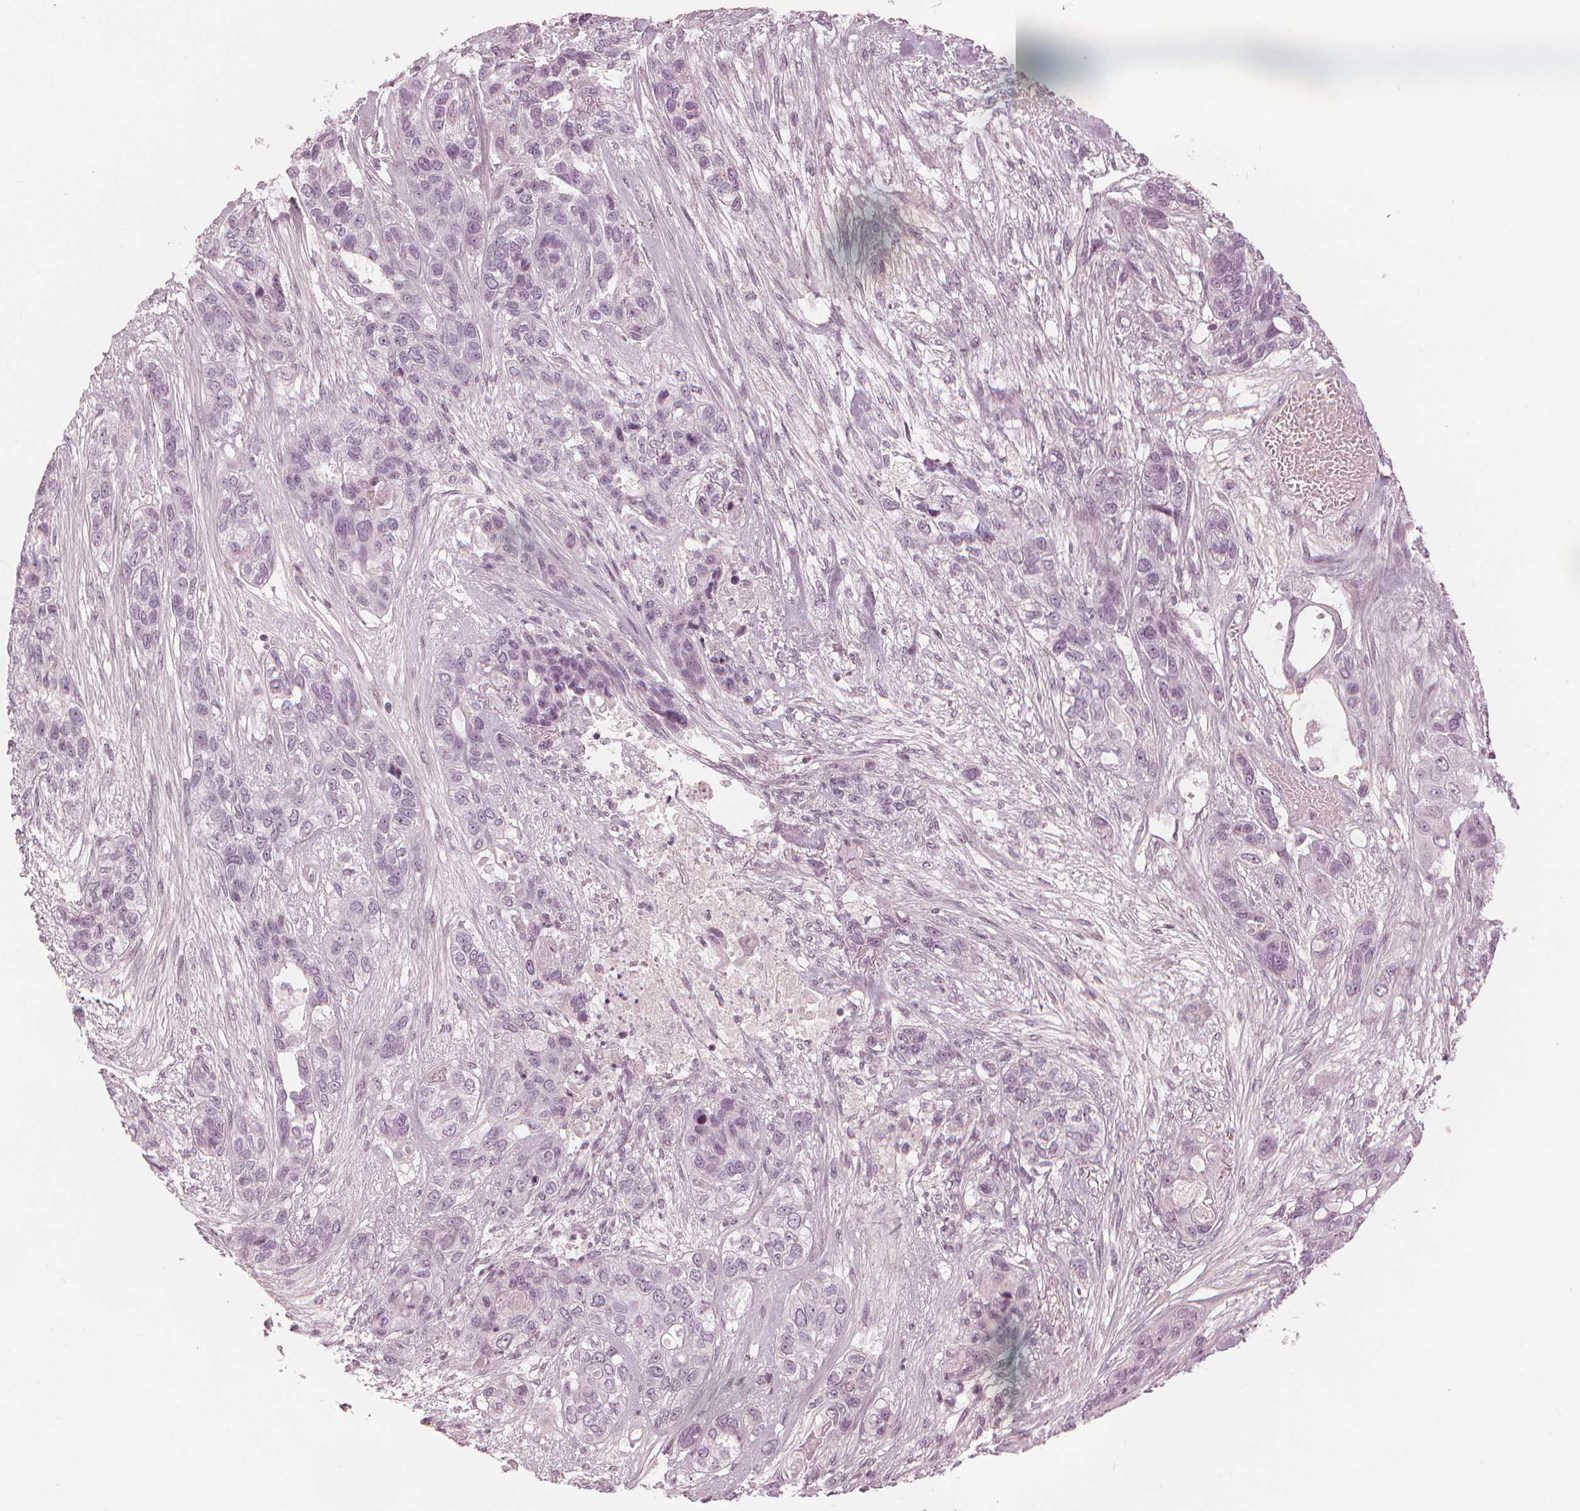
{"staining": {"intensity": "negative", "quantity": "none", "location": "none"}, "tissue": "lung cancer", "cell_type": "Tumor cells", "image_type": "cancer", "snomed": [{"axis": "morphology", "description": "Squamous cell carcinoma, NOS"}, {"axis": "topography", "description": "Lung"}], "caption": "The immunohistochemistry photomicrograph has no significant positivity in tumor cells of lung cancer tissue.", "gene": "PAEP", "patient": {"sex": "female", "age": 70}}